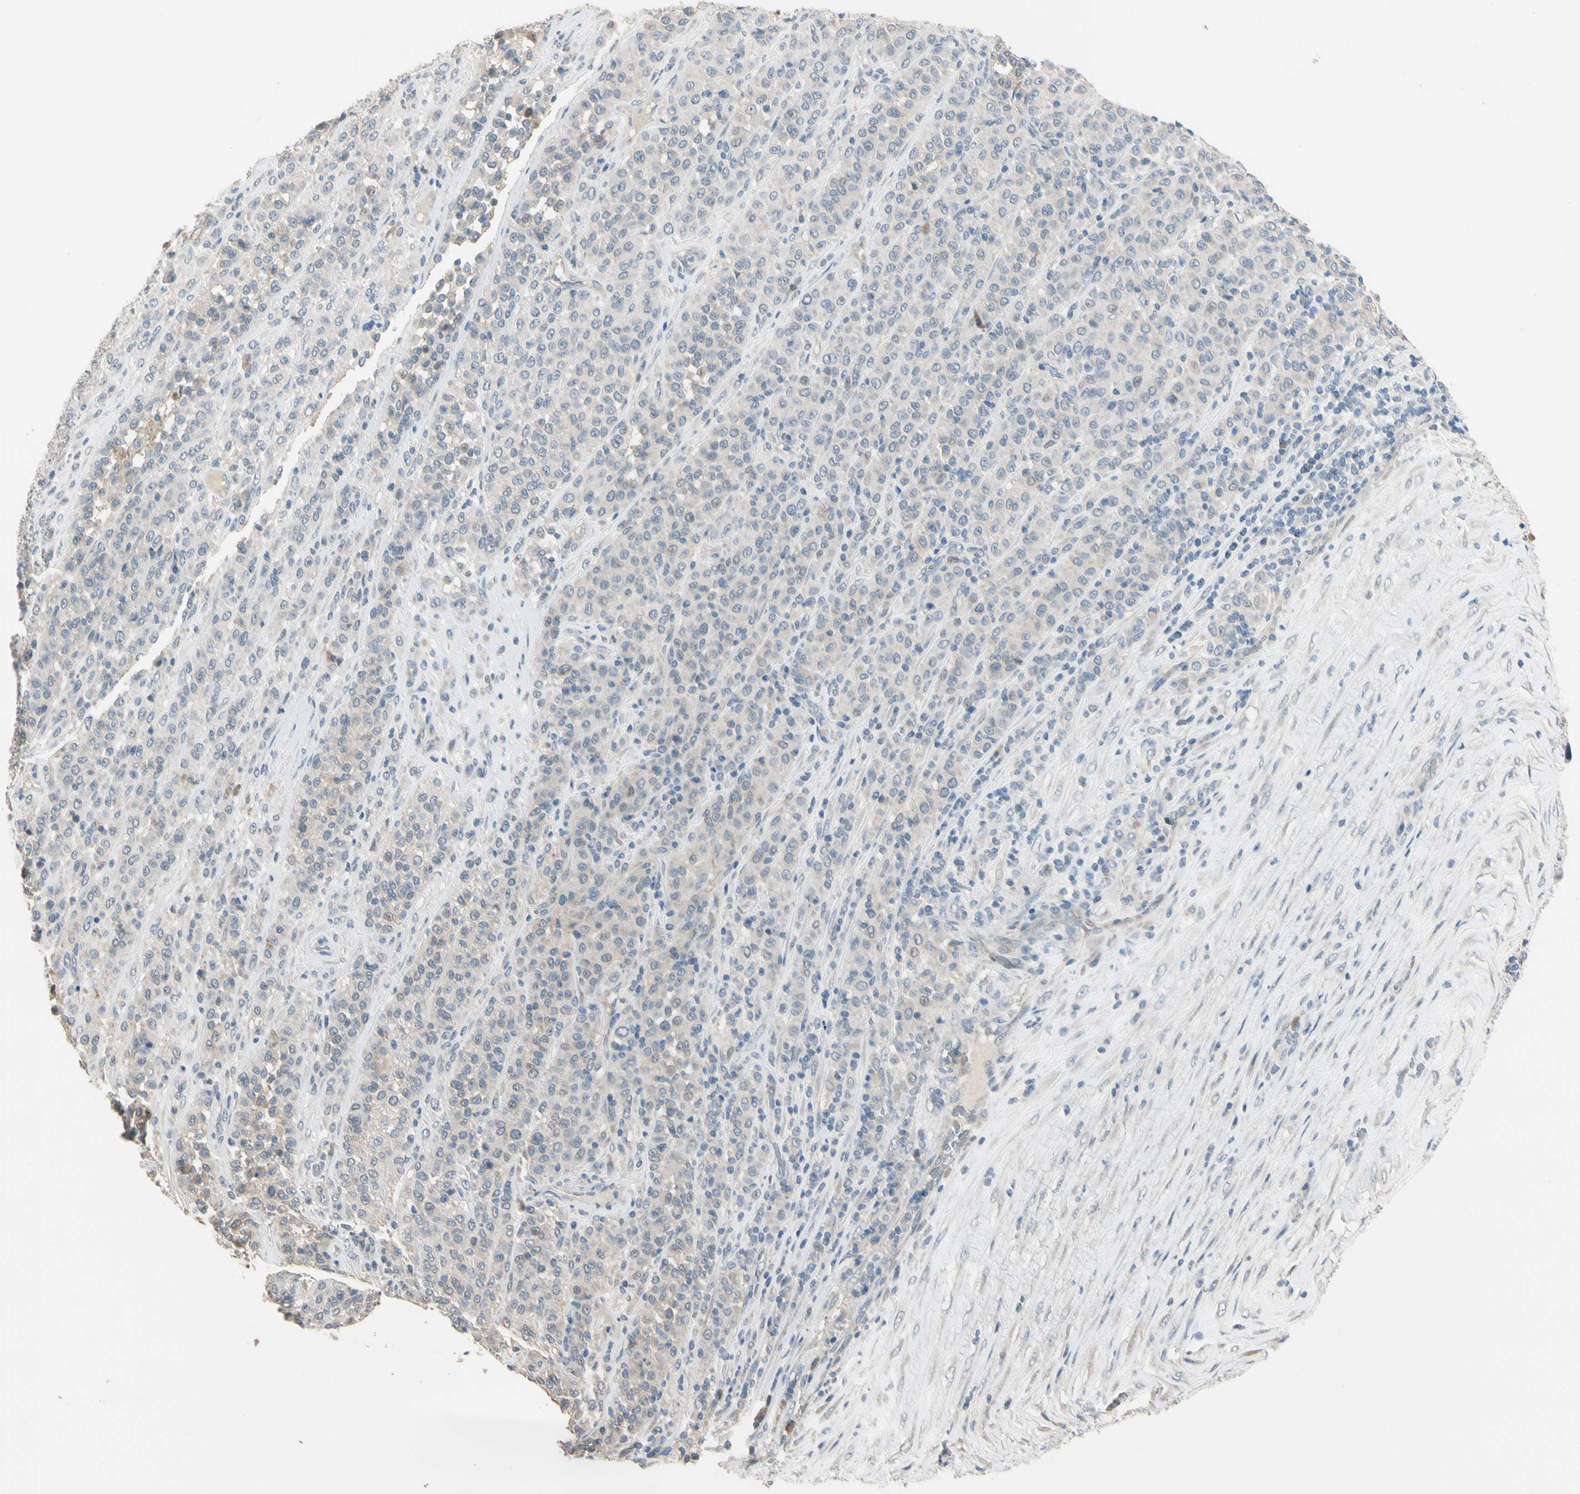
{"staining": {"intensity": "negative", "quantity": "none", "location": "none"}, "tissue": "melanoma", "cell_type": "Tumor cells", "image_type": "cancer", "snomed": [{"axis": "morphology", "description": "Malignant melanoma, Metastatic site"}, {"axis": "topography", "description": "Pancreas"}], "caption": "Human malignant melanoma (metastatic site) stained for a protein using immunohistochemistry (IHC) demonstrates no staining in tumor cells.", "gene": "GNE", "patient": {"sex": "female", "age": 30}}